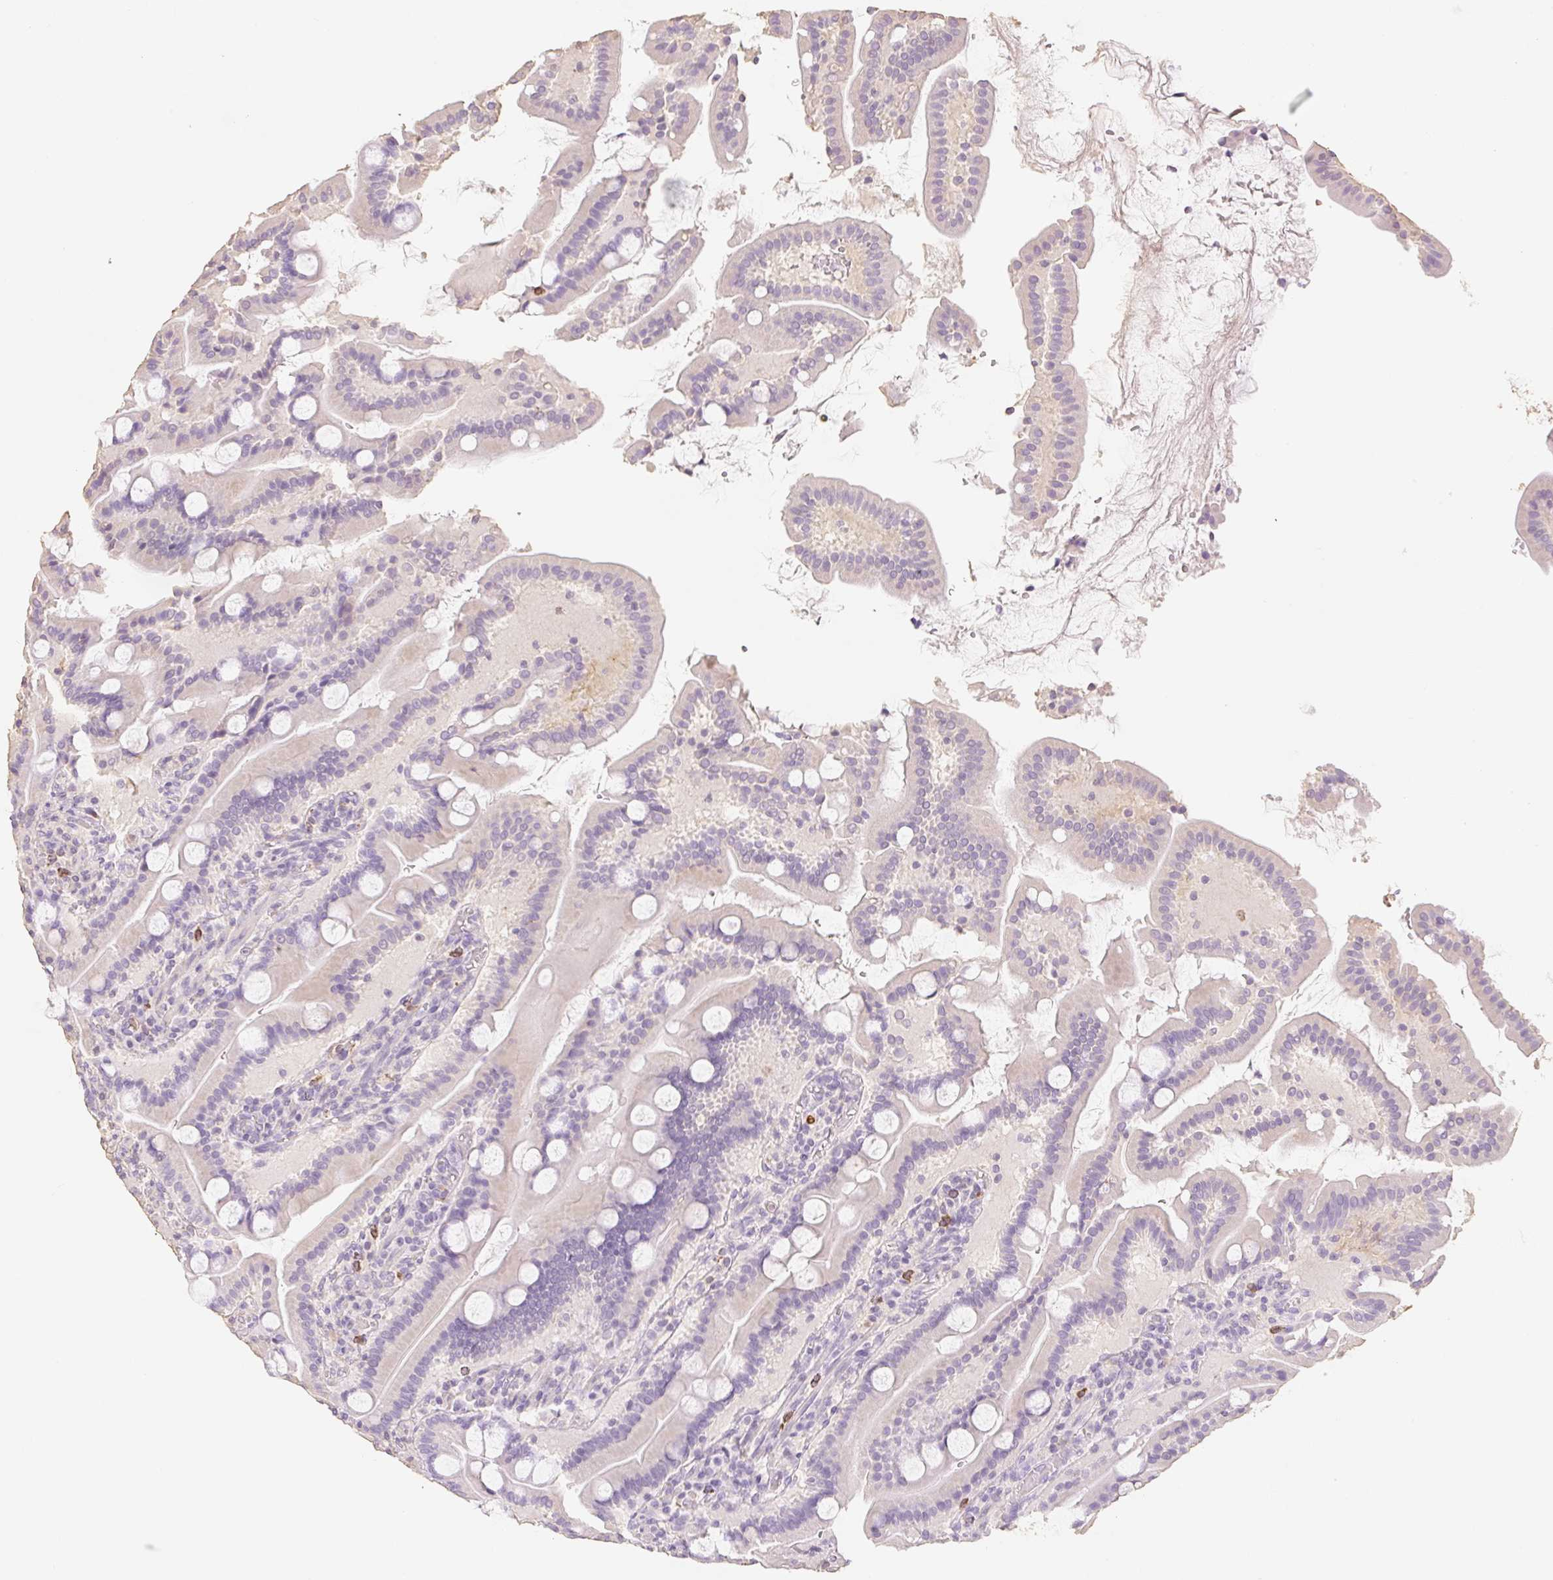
{"staining": {"intensity": "negative", "quantity": "none", "location": "none"}, "tissue": "duodenum", "cell_type": "Glandular cells", "image_type": "normal", "snomed": [{"axis": "morphology", "description": "Normal tissue, NOS"}, {"axis": "topography", "description": "Duodenum"}], "caption": "Image shows no significant protein positivity in glandular cells of benign duodenum. (DAB (3,3'-diaminobenzidine) immunohistochemistry (IHC) with hematoxylin counter stain).", "gene": "MBOAT7", "patient": {"sex": "male", "age": 55}}